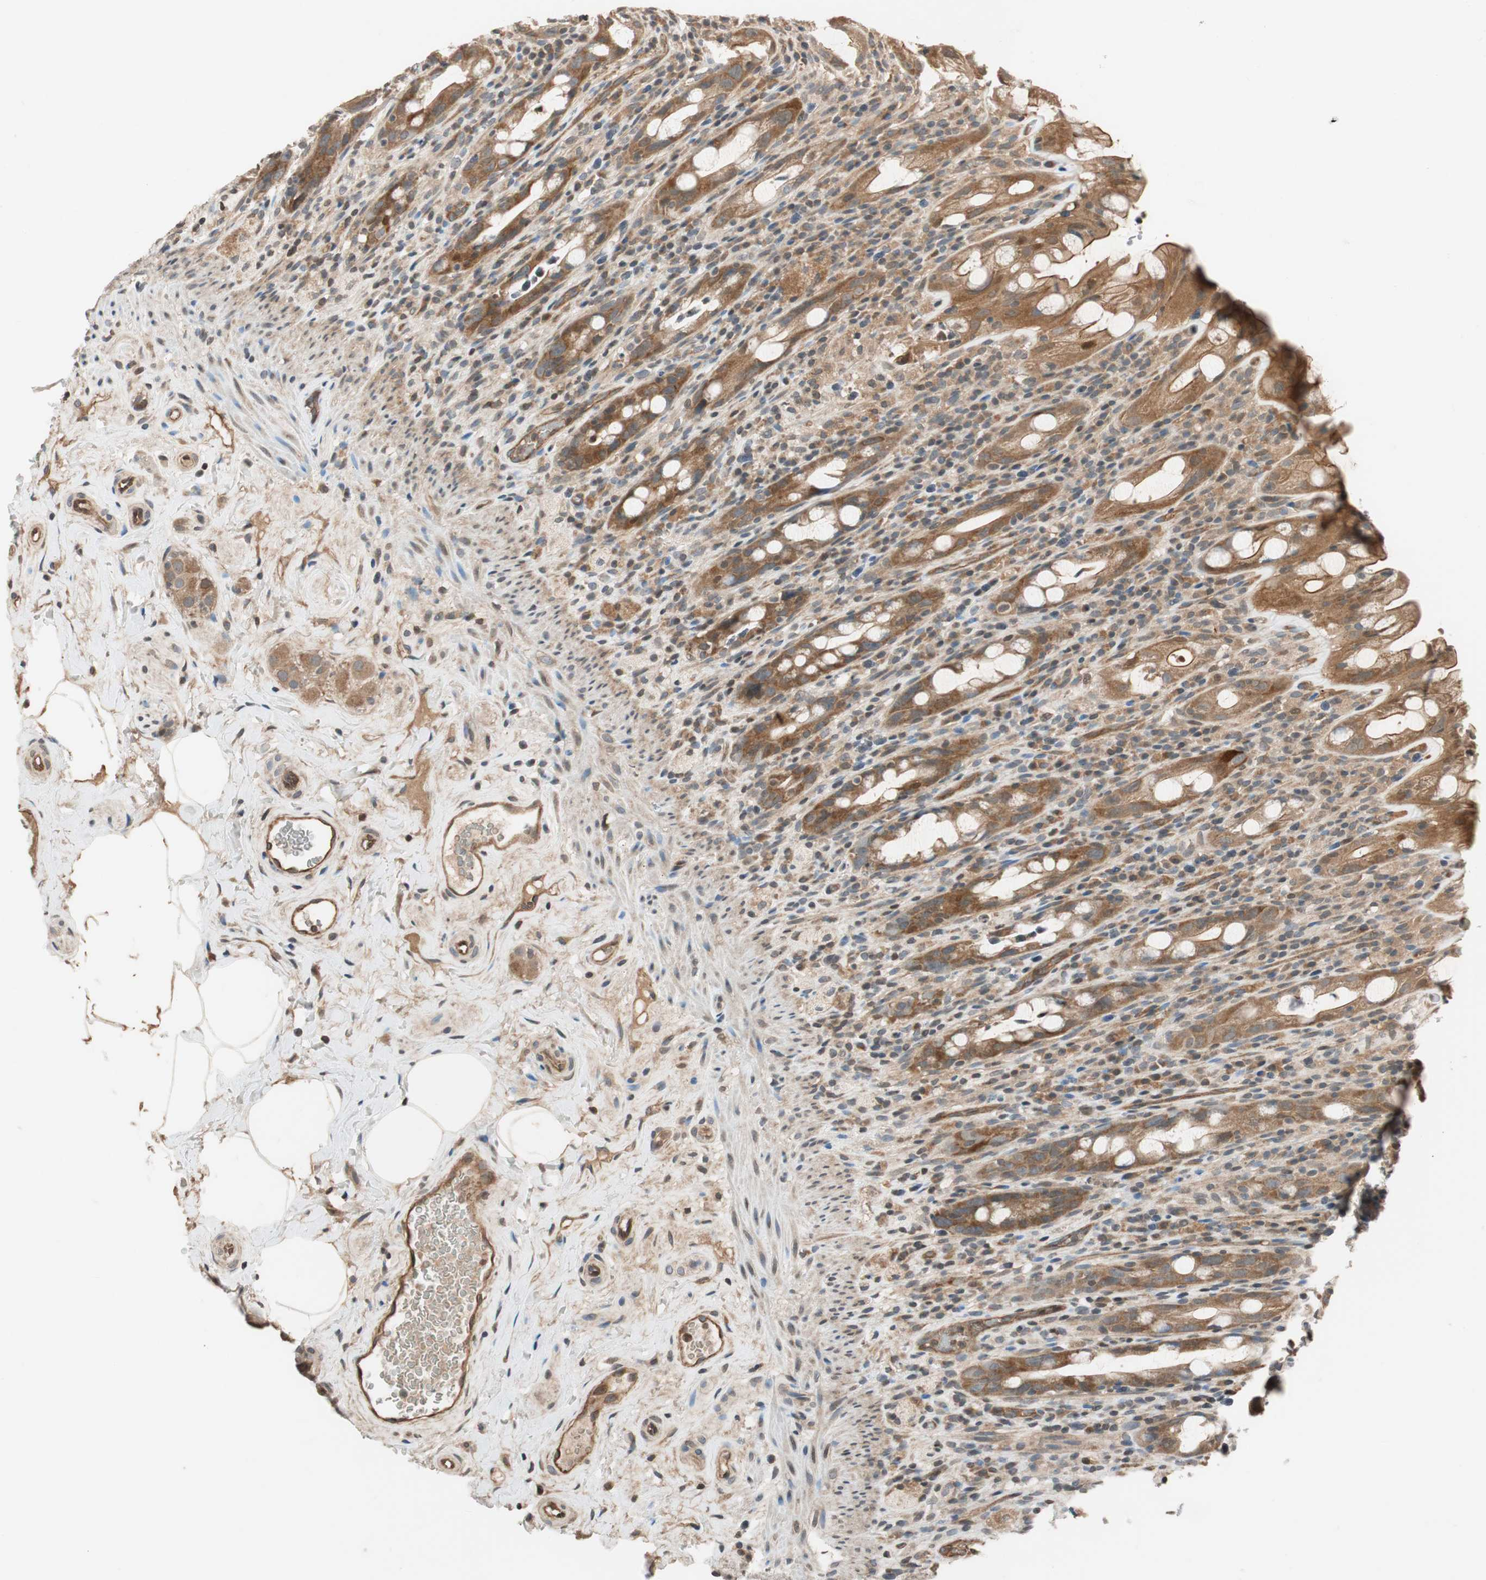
{"staining": {"intensity": "moderate", "quantity": ">75%", "location": "cytoplasmic/membranous"}, "tissue": "rectum", "cell_type": "Glandular cells", "image_type": "normal", "snomed": [{"axis": "morphology", "description": "Normal tissue, NOS"}, {"axis": "topography", "description": "Rectum"}], "caption": "A brown stain labels moderate cytoplasmic/membranous expression of a protein in glandular cells of unremarkable rectum. Ihc stains the protein of interest in brown and the nuclei are stained blue.", "gene": "GCLM", "patient": {"sex": "male", "age": 44}}